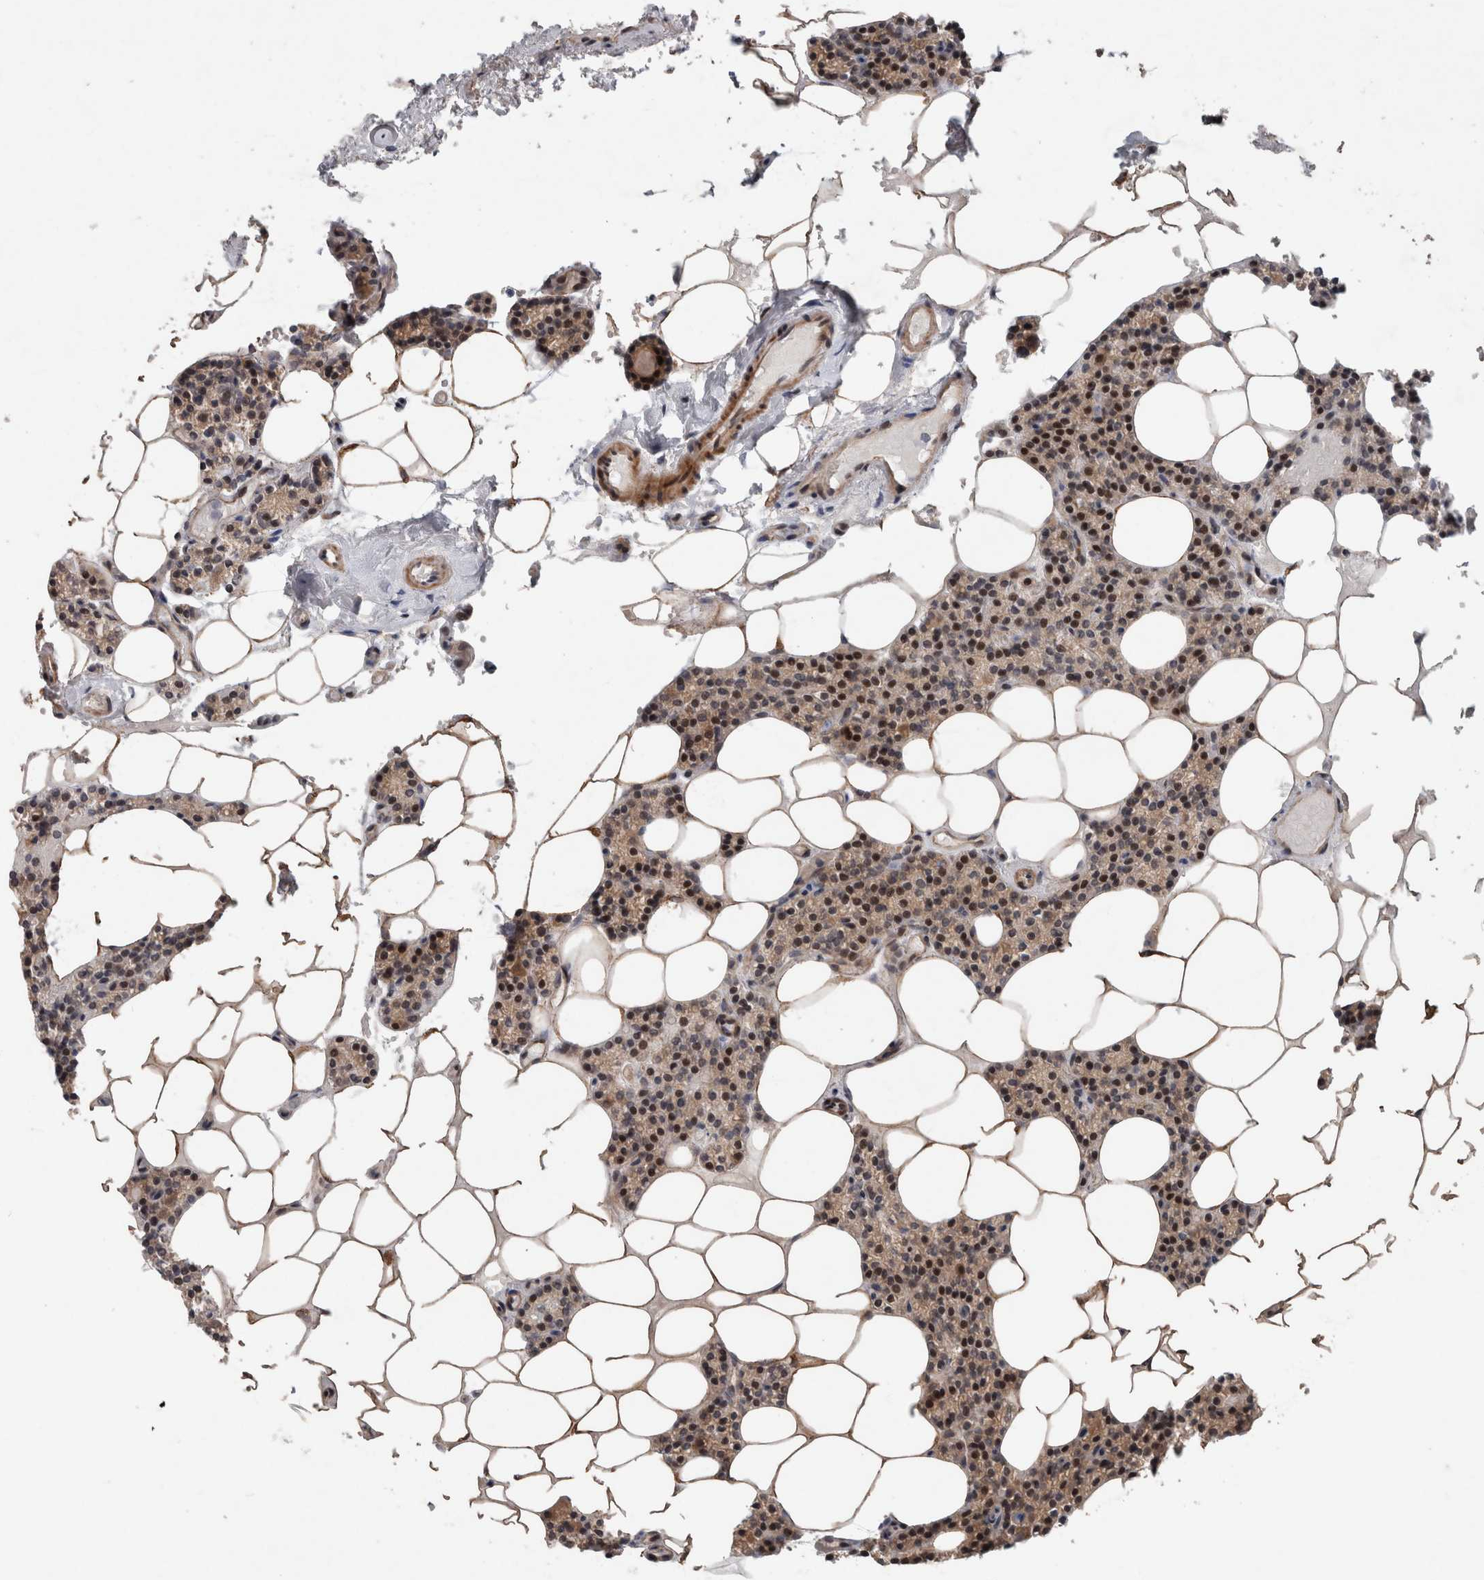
{"staining": {"intensity": "moderate", "quantity": "<25%", "location": "cytoplasmic/membranous,nuclear"}, "tissue": "parathyroid gland", "cell_type": "Glandular cells", "image_type": "normal", "snomed": [{"axis": "morphology", "description": "Normal tissue, NOS"}, {"axis": "topography", "description": "Parathyroid gland"}], "caption": "Protein staining demonstrates moderate cytoplasmic/membranous,nuclear staining in approximately <25% of glandular cells in unremarkable parathyroid gland.", "gene": "GIMAP6", "patient": {"sex": "male", "age": 75}}